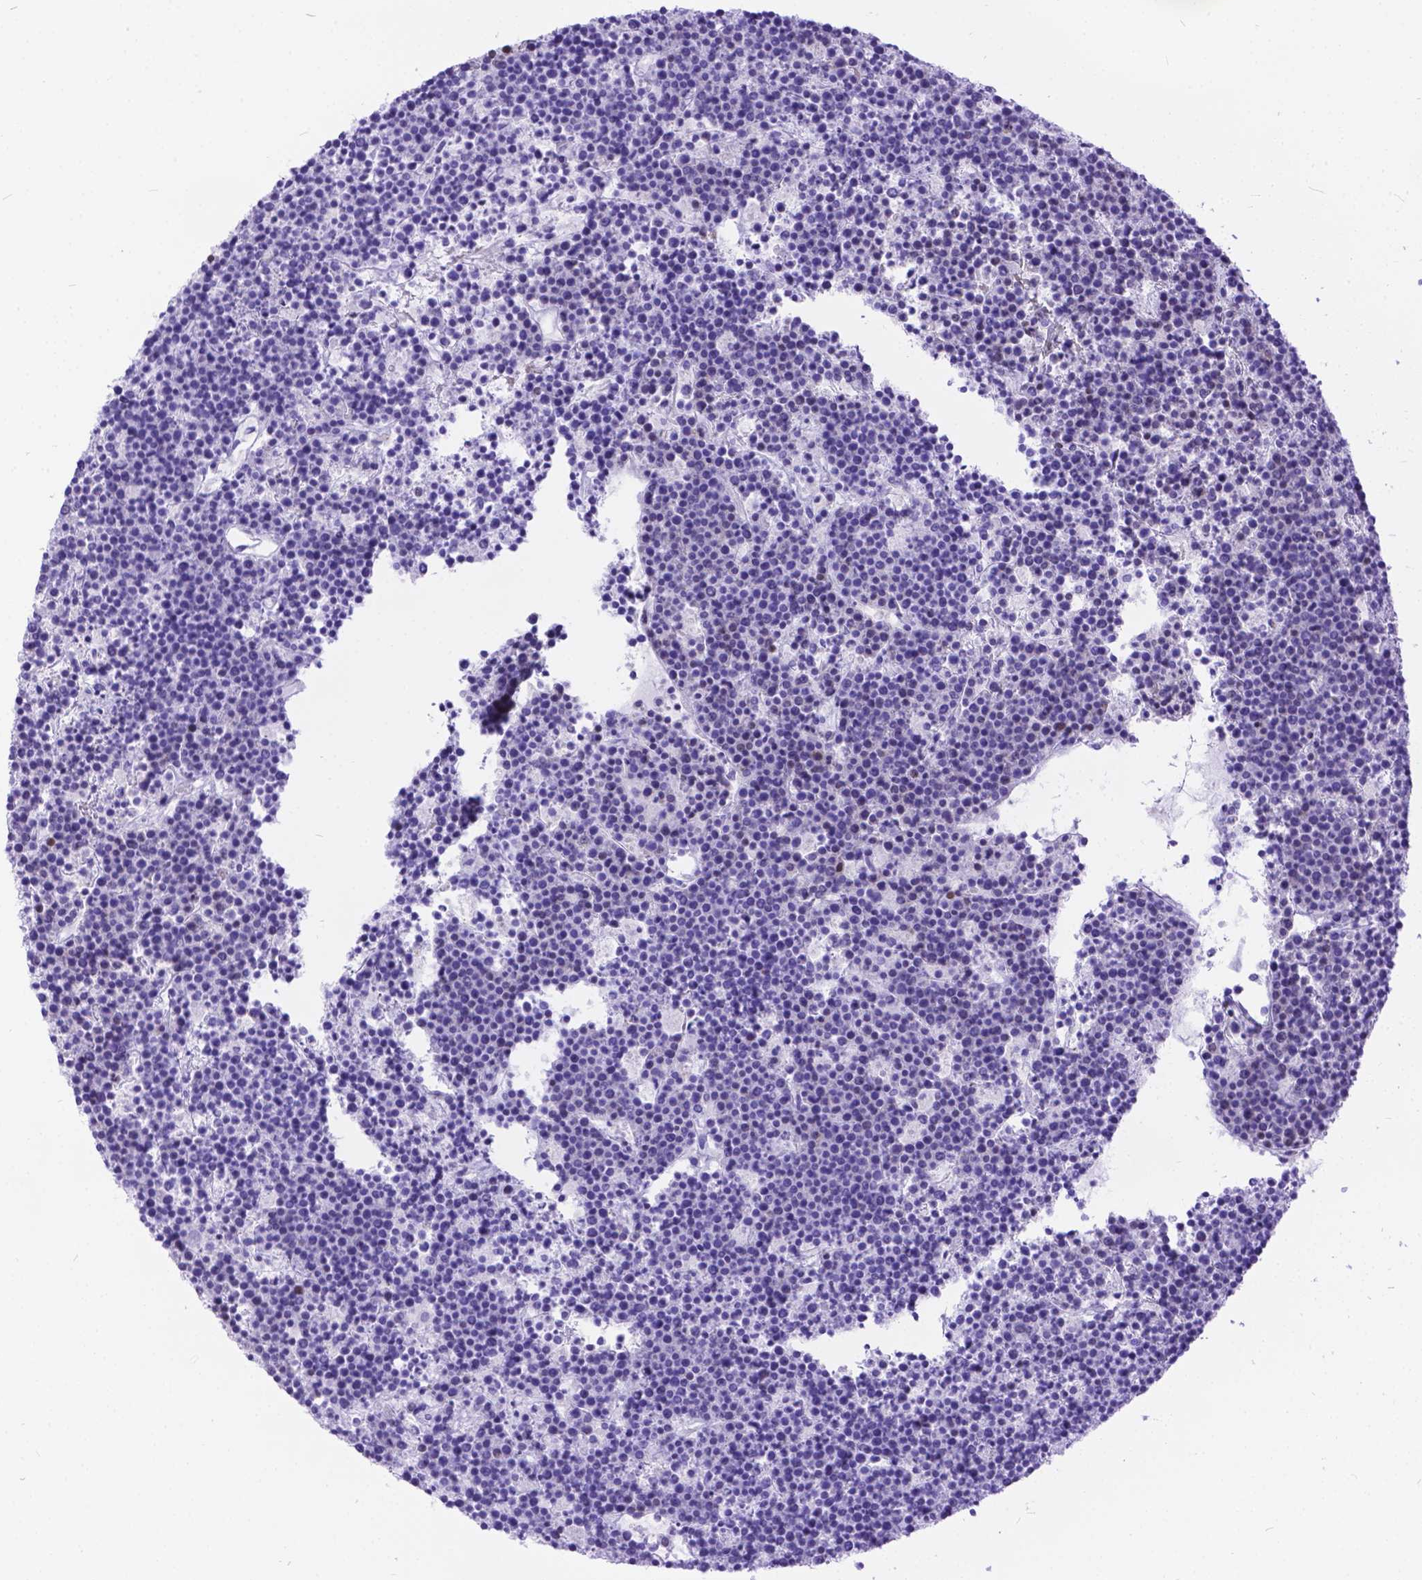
{"staining": {"intensity": "negative", "quantity": "none", "location": "none"}, "tissue": "lymphoma", "cell_type": "Tumor cells", "image_type": "cancer", "snomed": [{"axis": "morphology", "description": "Malignant lymphoma, non-Hodgkin's type, High grade"}, {"axis": "topography", "description": "Ovary"}], "caption": "There is no significant positivity in tumor cells of lymphoma. (Brightfield microscopy of DAB immunohistochemistry at high magnification).", "gene": "FAM124B", "patient": {"sex": "female", "age": 56}}